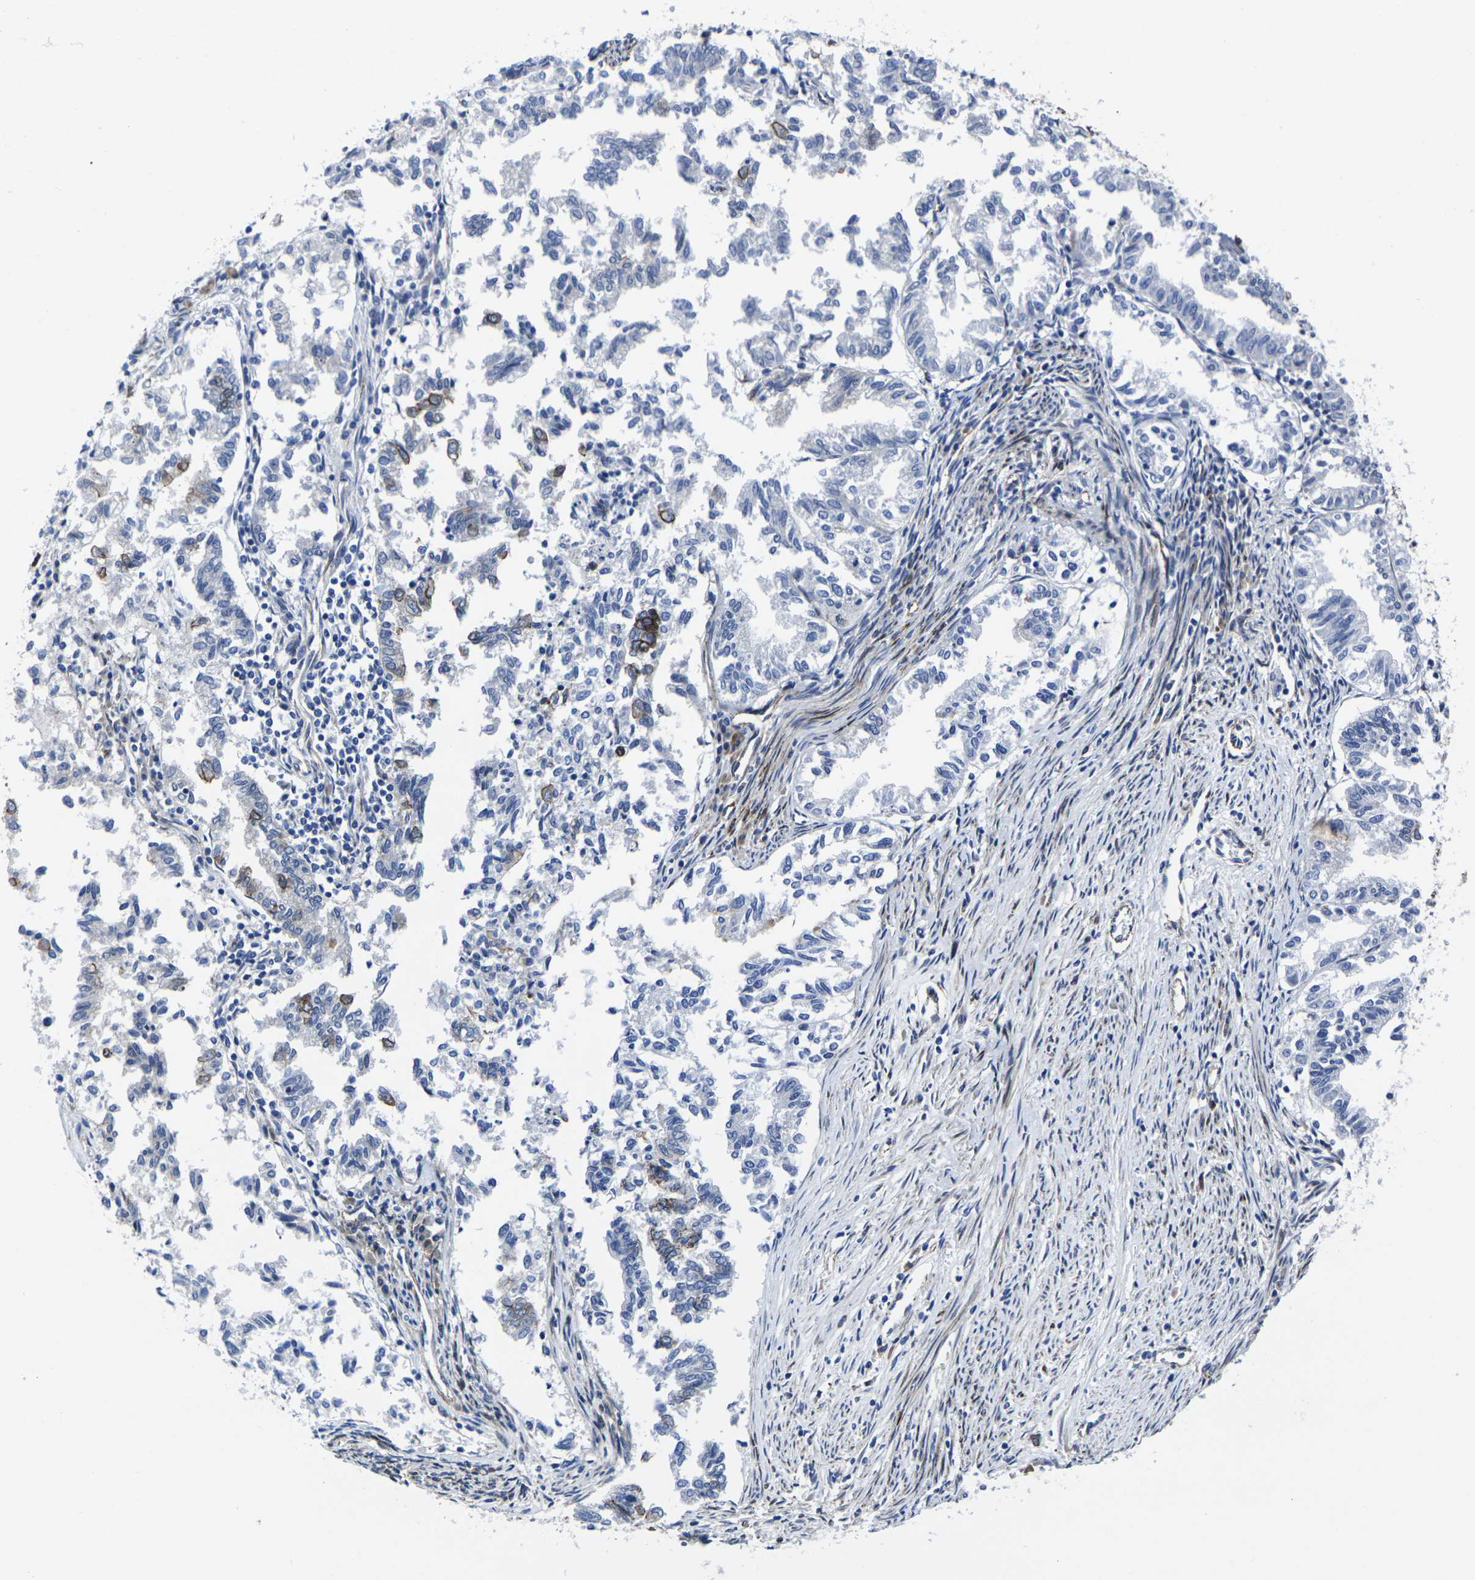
{"staining": {"intensity": "negative", "quantity": "none", "location": "none"}, "tissue": "endometrial cancer", "cell_type": "Tumor cells", "image_type": "cancer", "snomed": [{"axis": "morphology", "description": "Necrosis, NOS"}, {"axis": "morphology", "description": "Adenocarcinoma, NOS"}, {"axis": "topography", "description": "Endometrium"}], "caption": "Tumor cells are negative for brown protein staining in adenocarcinoma (endometrial).", "gene": "NUMB", "patient": {"sex": "female", "age": 79}}